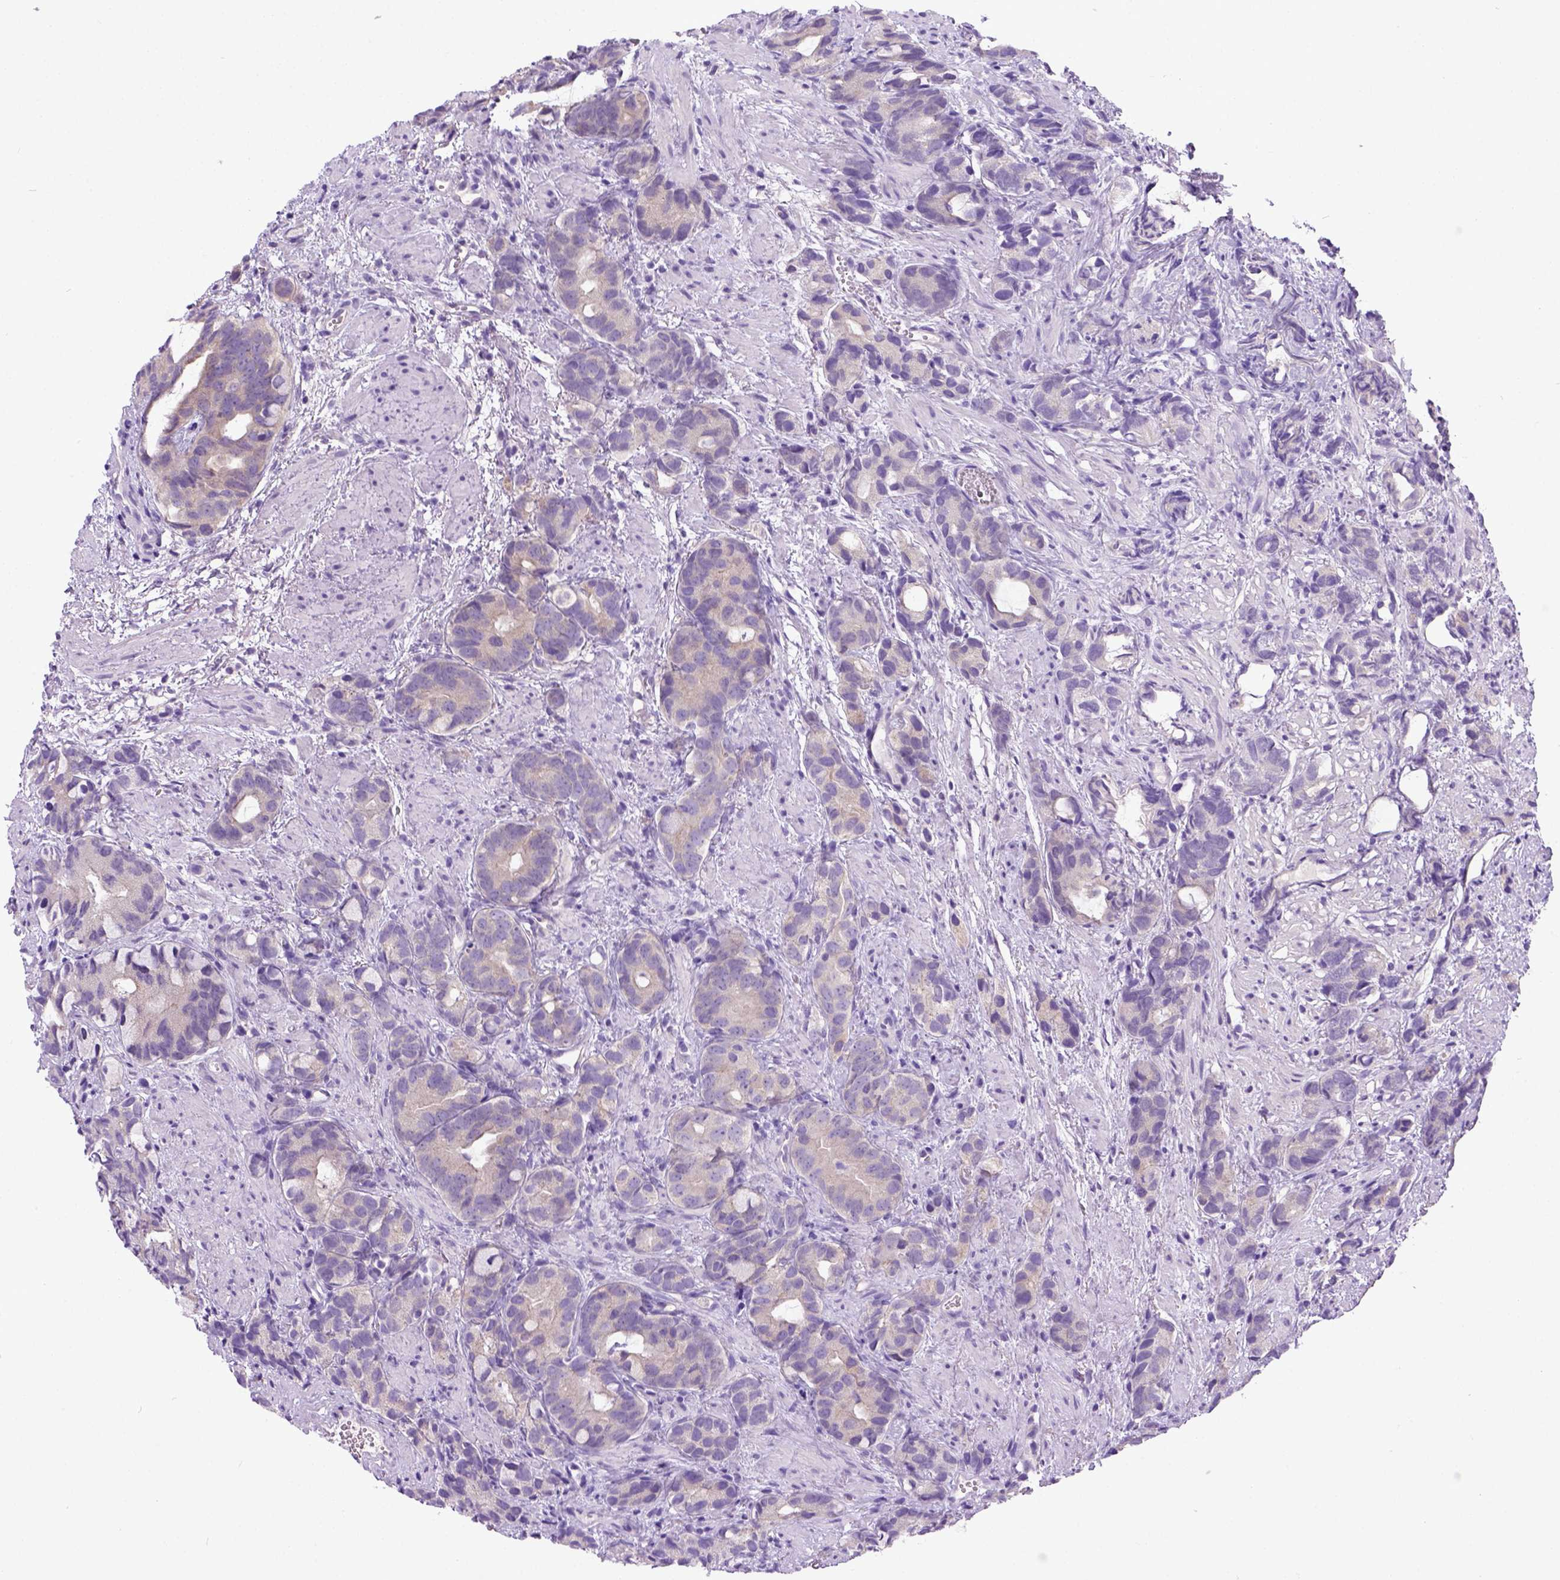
{"staining": {"intensity": "weak", "quantity": ">75%", "location": "cytoplasmic/membranous"}, "tissue": "prostate cancer", "cell_type": "Tumor cells", "image_type": "cancer", "snomed": [{"axis": "morphology", "description": "Adenocarcinoma, High grade"}, {"axis": "topography", "description": "Prostate"}], "caption": "Immunohistochemistry (IHC) photomicrograph of neoplastic tissue: adenocarcinoma (high-grade) (prostate) stained using IHC displays low levels of weak protein expression localized specifically in the cytoplasmic/membranous of tumor cells, appearing as a cytoplasmic/membranous brown color.", "gene": "NEK5", "patient": {"sex": "male", "age": 84}}